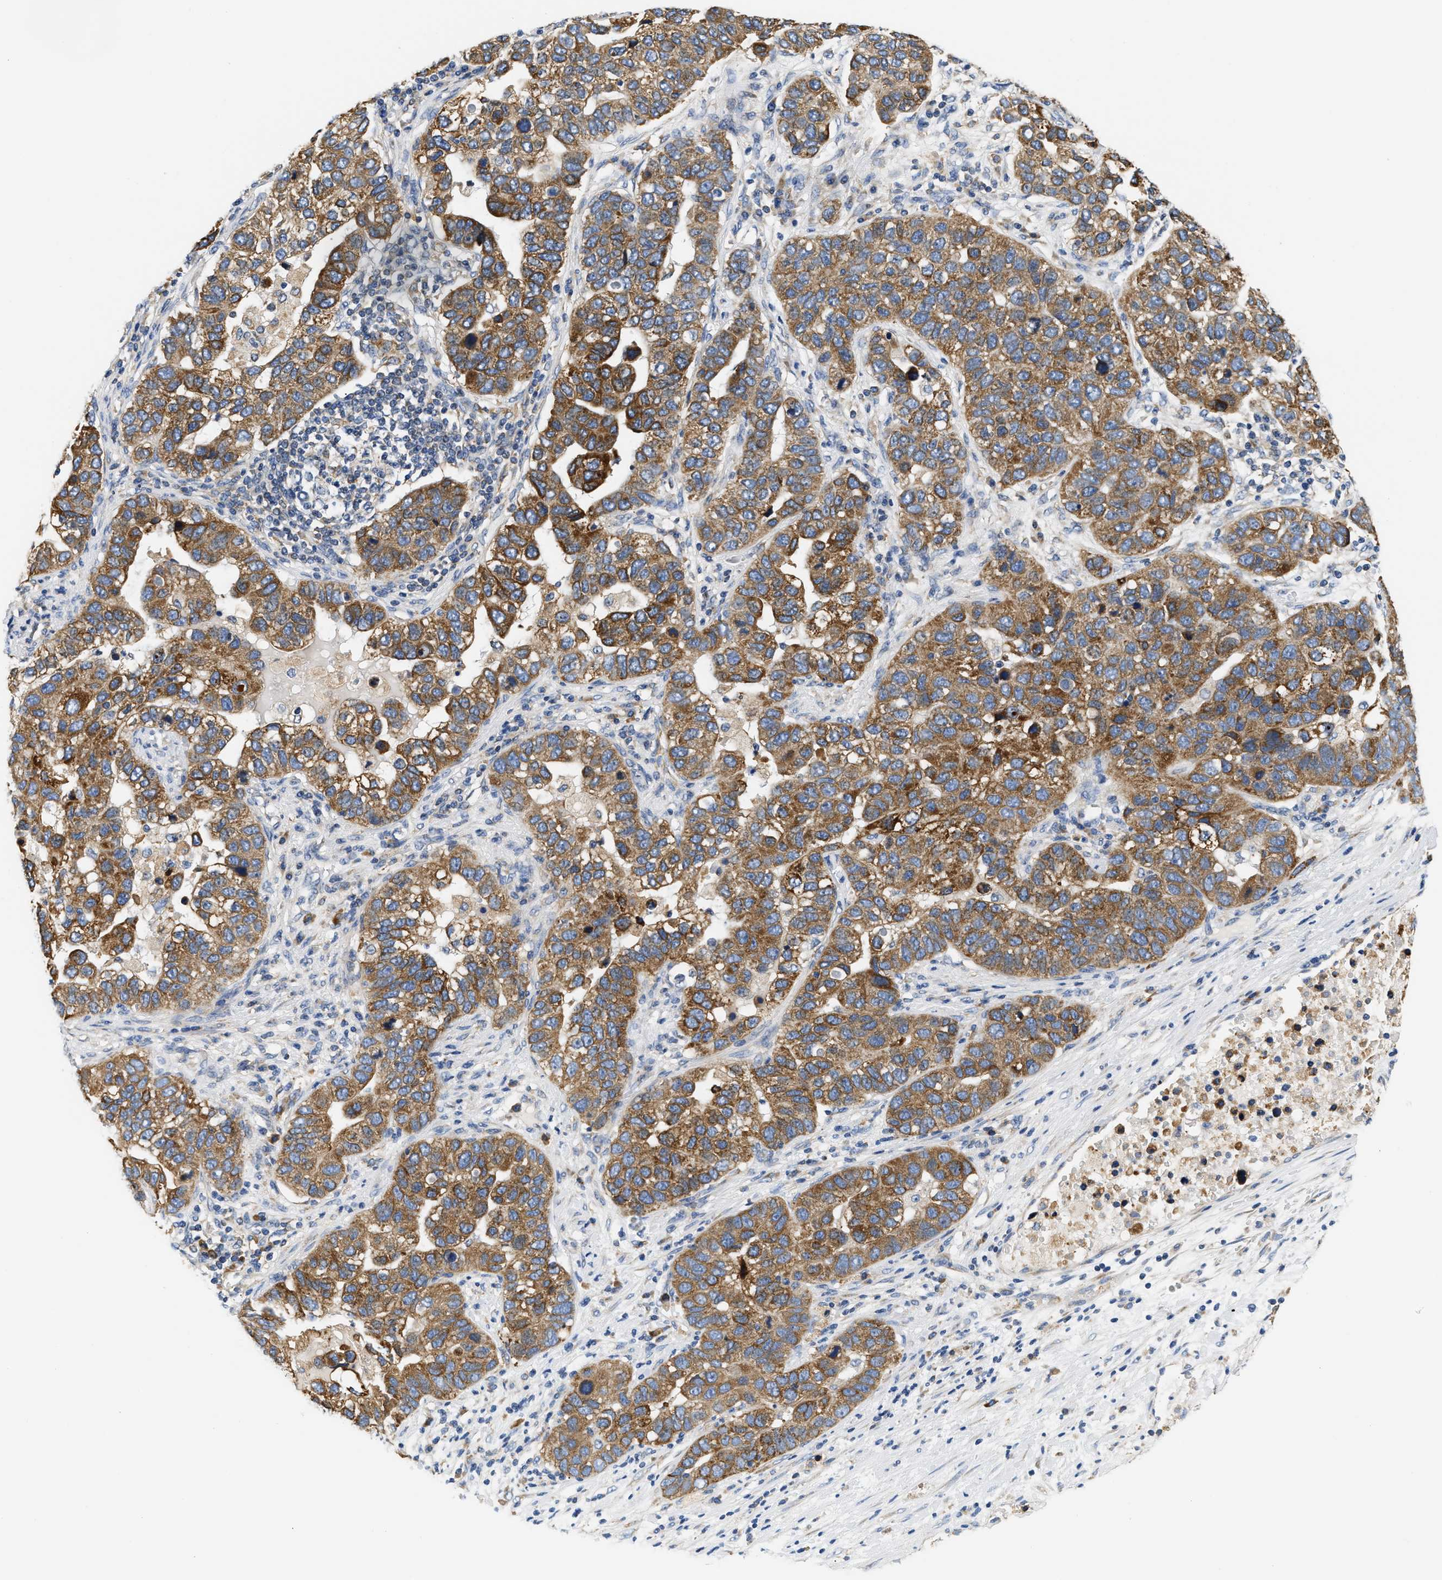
{"staining": {"intensity": "moderate", "quantity": ">75%", "location": "cytoplasmic/membranous"}, "tissue": "pancreatic cancer", "cell_type": "Tumor cells", "image_type": "cancer", "snomed": [{"axis": "morphology", "description": "Adenocarcinoma, NOS"}, {"axis": "topography", "description": "Pancreas"}], "caption": "Adenocarcinoma (pancreatic) tissue demonstrates moderate cytoplasmic/membranous staining in about >75% of tumor cells (DAB IHC, brown staining for protein, blue staining for nuclei).", "gene": "HDHD3", "patient": {"sex": "female", "age": 61}}